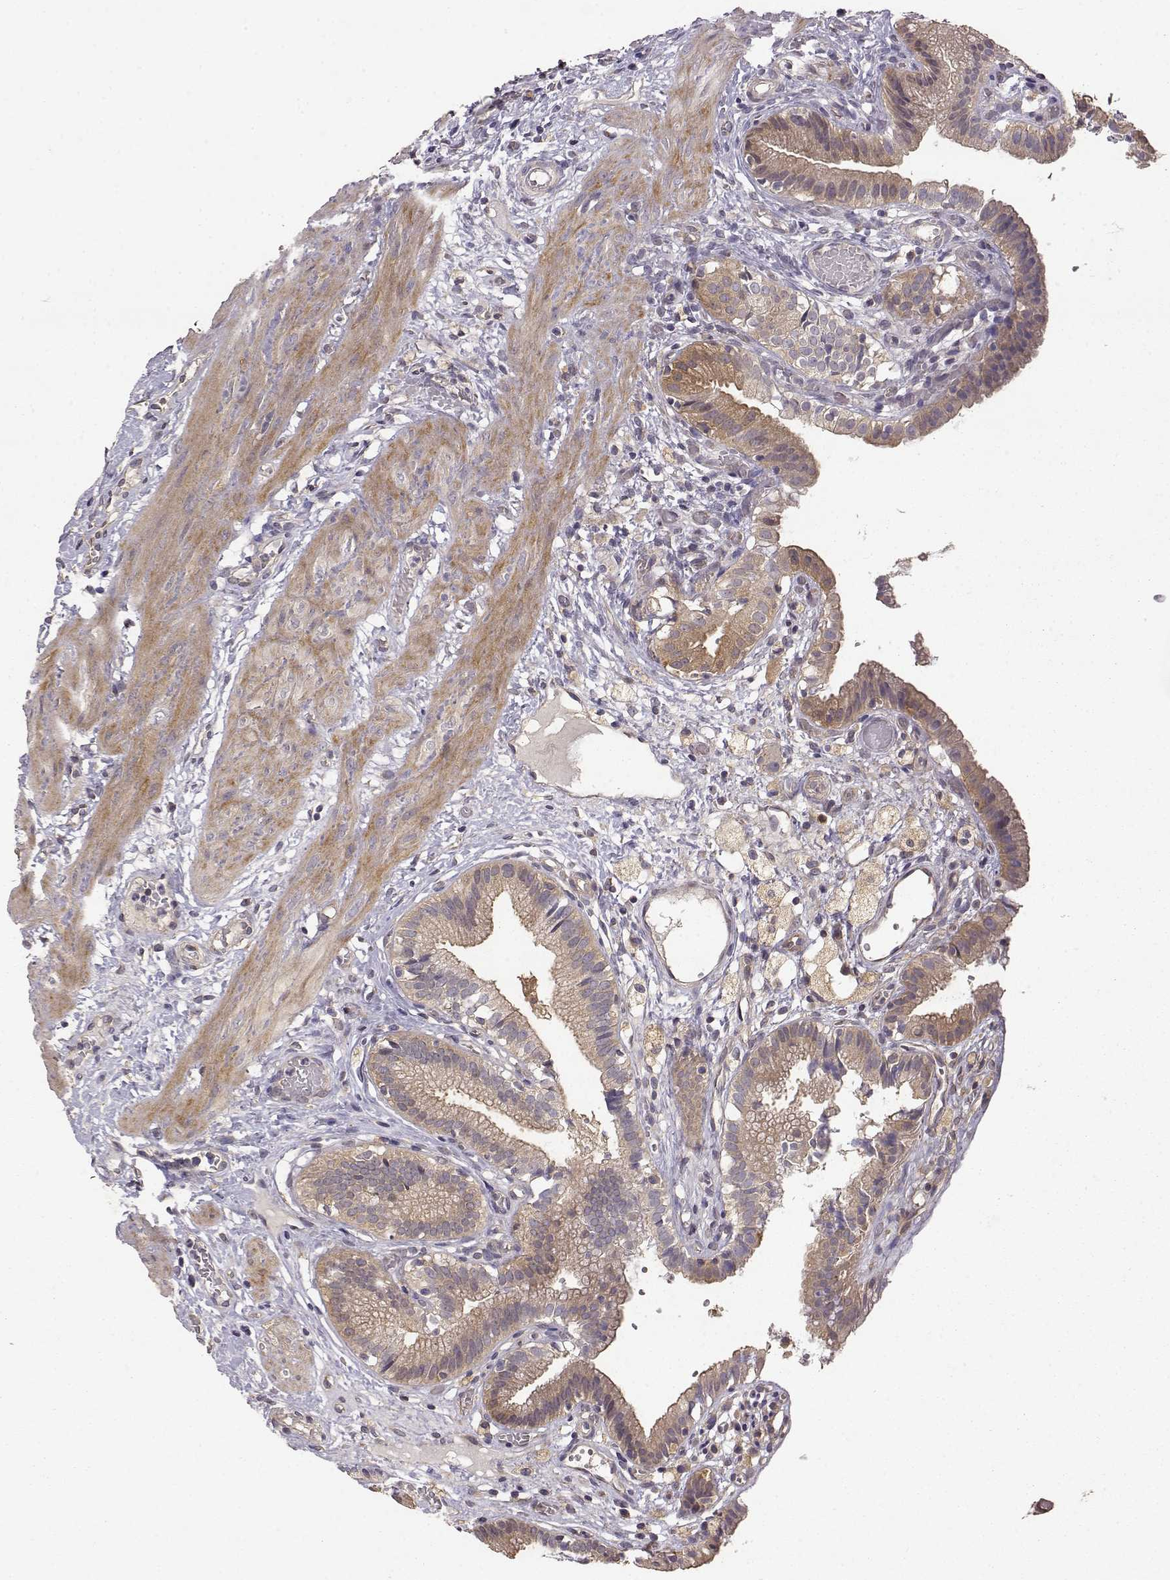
{"staining": {"intensity": "moderate", "quantity": ">75%", "location": "cytoplasmic/membranous,nuclear"}, "tissue": "gallbladder", "cell_type": "Glandular cells", "image_type": "normal", "snomed": [{"axis": "morphology", "description": "Normal tissue, NOS"}, {"axis": "topography", "description": "Gallbladder"}], "caption": "Glandular cells reveal moderate cytoplasmic/membranous,nuclear positivity in about >75% of cells in normal gallbladder. (Stains: DAB in brown, nuclei in blue, Microscopy: brightfield microscopy at high magnification).", "gene": "CRIM1", "patient": {"sex": "female", "age": 24}}